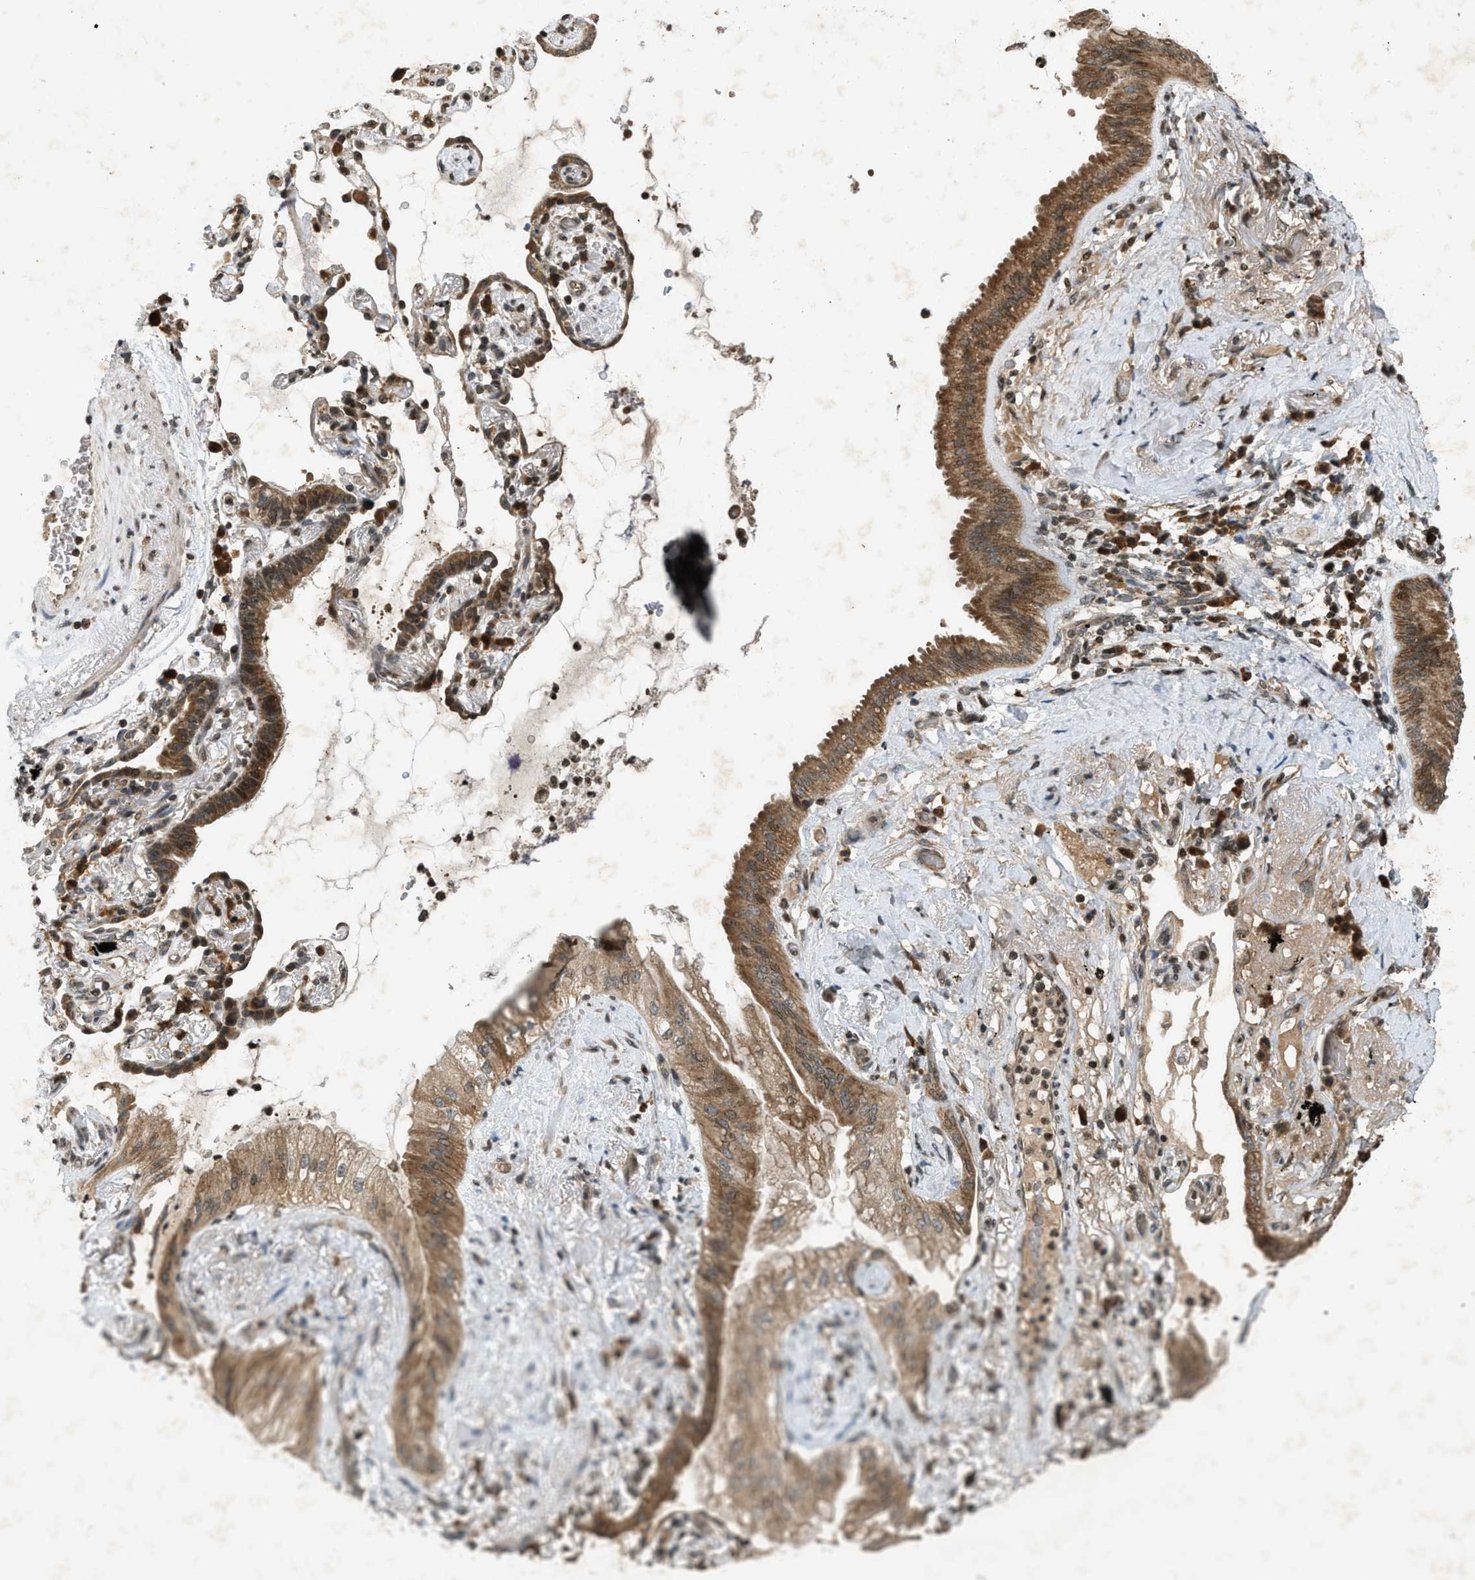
{"staining": {"intensity": "moderate", "quantity": ">75%", "location": "cytoplasmic/membranous"}, "tissue": "lung cancer", "cell_type": "Tumor cells", "image_type": "cancer", "snomed": [{"axis": "morphology", "description": "Normal tissue, NOS"}, {"axis": "morphology", "description": "Adenocarcinoma, NOS"}, {"axis": "topography", "description": "Bronchus"}, {"axis": "topography", "description": "Lung"}], "caption": "This image exhibits immunohistochemistry staining of human lung cancer (adenocarcinoma), with medium moderate cytoplasmic/membranous expression in about >75% of tumor cells.", "gene": "SIAH1", "patient": {"sex": "female", "age": 70}}